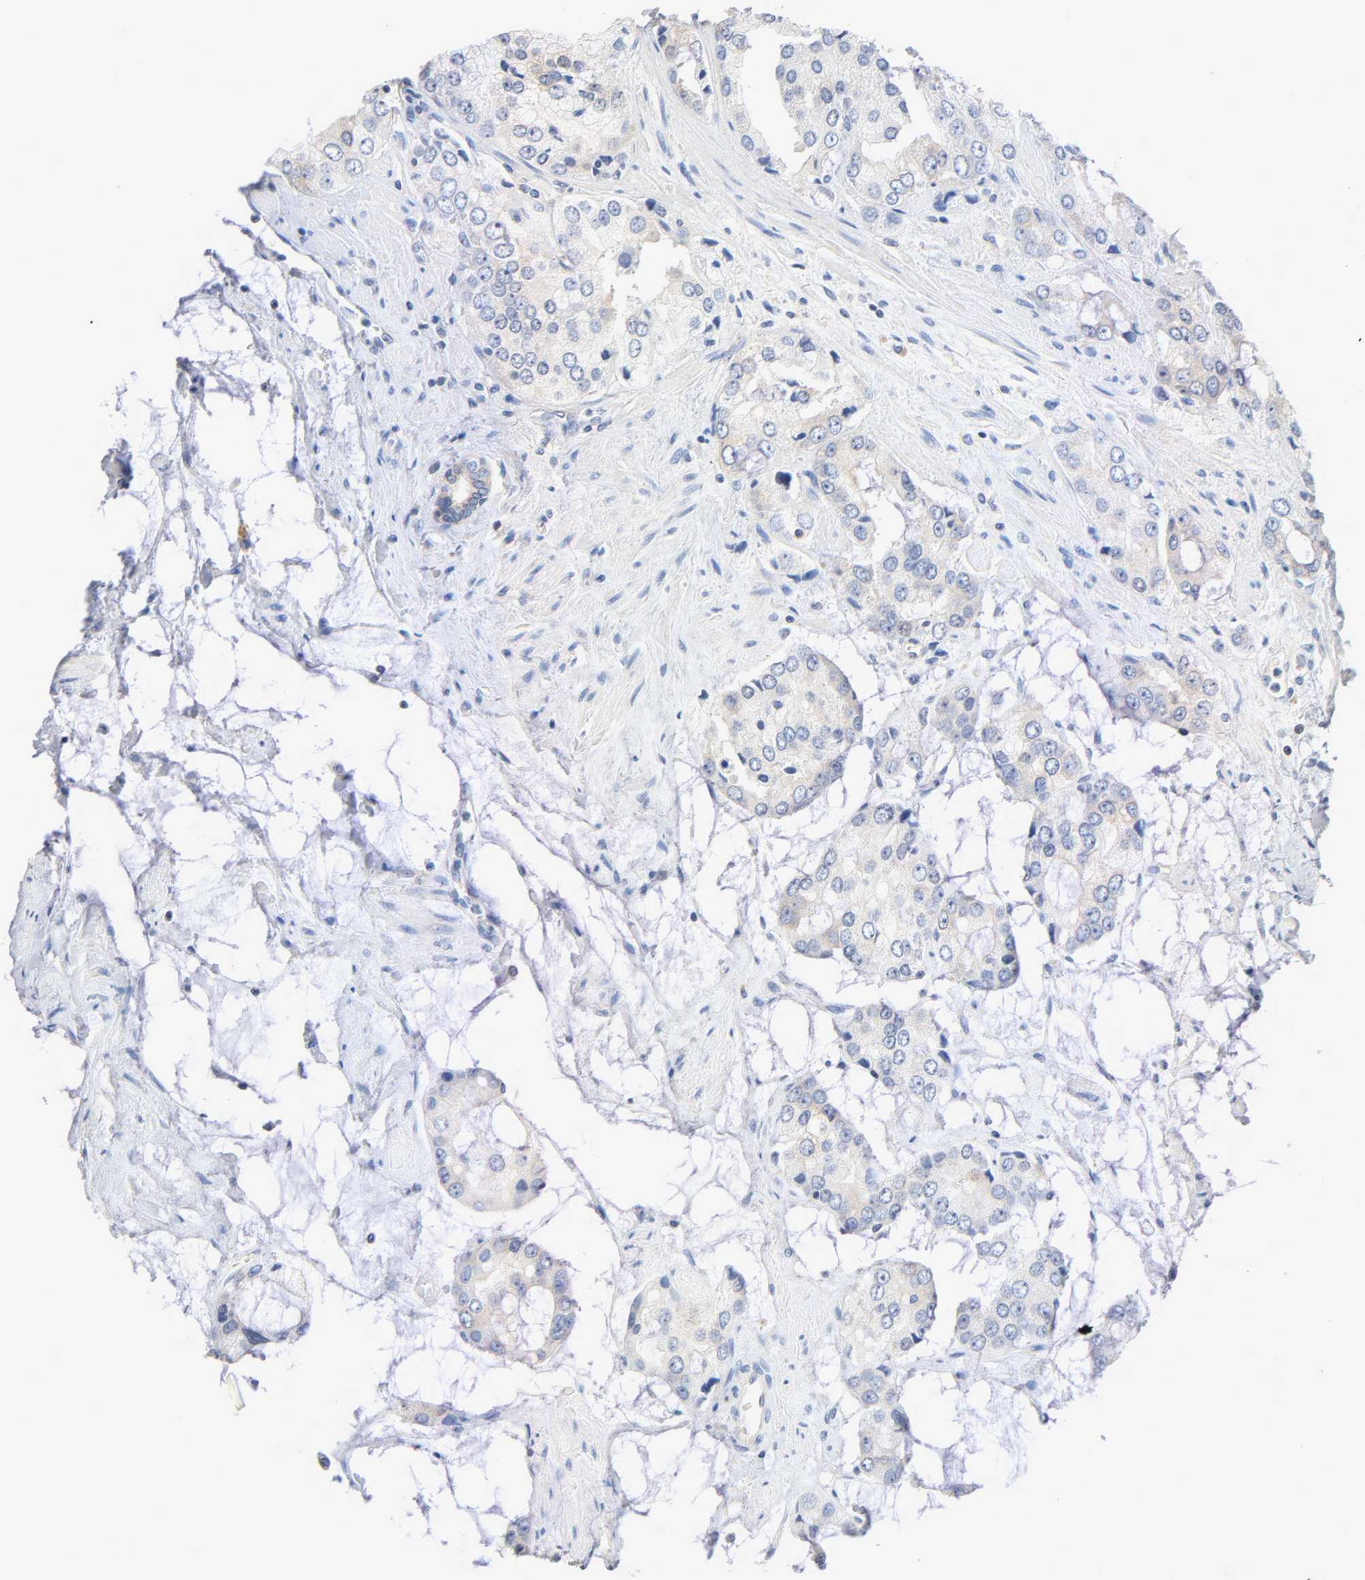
{"staining": {"intensity": "negative", "quantity": "none", "location": "none"}, "tissue": "prostate cancer", "cell_type": "Tumor cells", "image_type": "cancer", "snomed": [{"axis": "morphology", "description": "Adenocarcinoma, High grade"}, {"axis": "topography", "description": "Prostate"}], "caption": "Immunohistochemical staining of human high-grade adenocarcinoma (prostate) shows no significant expression in tumor cells.", "gene": "MALT1", "patient": {"sex": "male", "age": 67}}